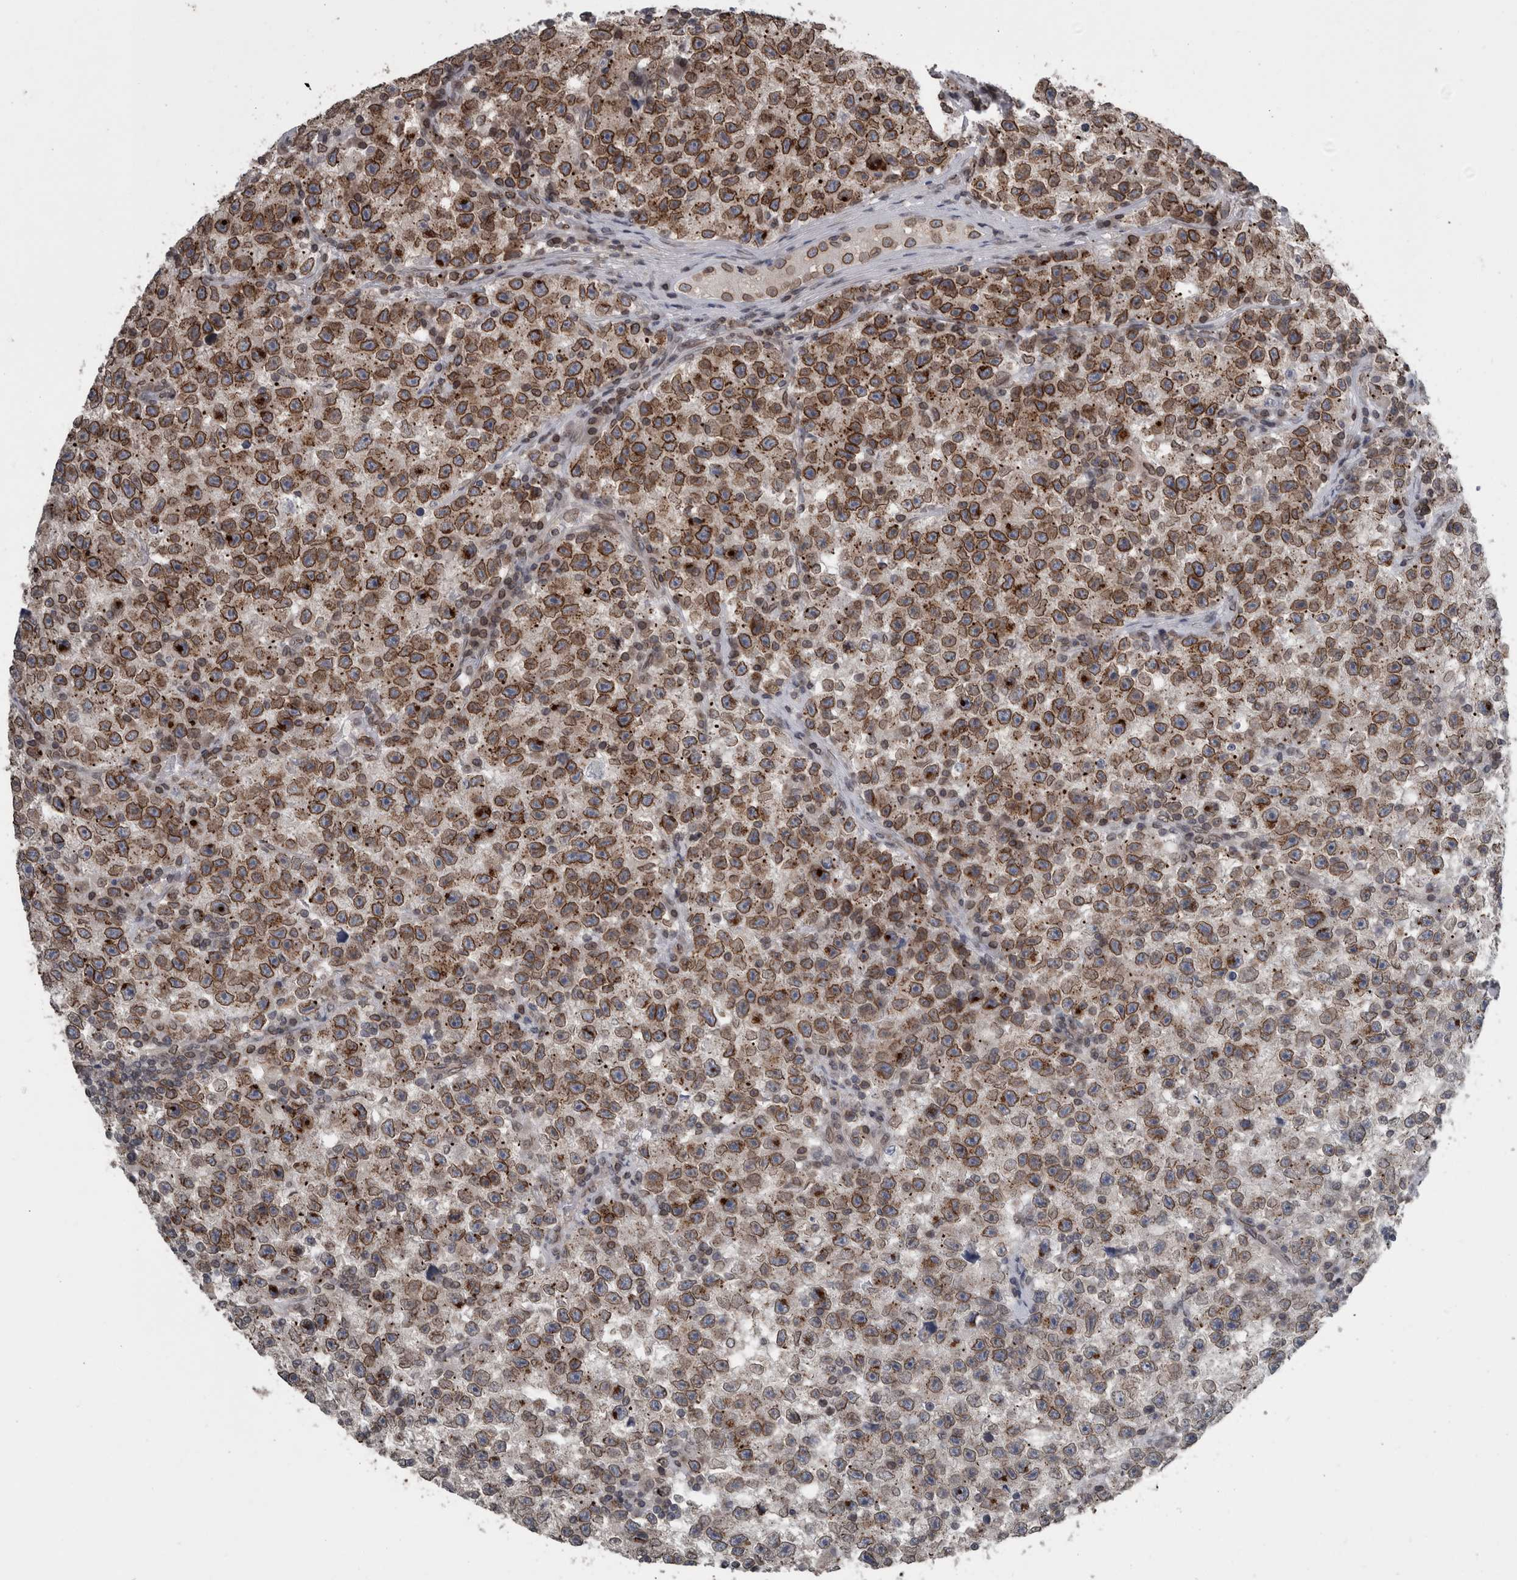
{"staining": {"intensity": "strong", "quantity": ">75%", "location": "cytoplasmic/membranous,nuclear"}, "tissue": "testis cancer", "cell_type": "Tumor cells", "image_type": "cancer", "snomed": [{"axis": "morphology", "description": "Seminoma, NOS"}, {"axis": "topography", "description": "Testis"}], "caption": "Immunohistochemistry photomicrograph of human testis cancer (seminoma) stained for a protein (brown), which demonstrates high levels of strong cytoplasmic/membranous and nuclear expression in about >75% of tumor cells.", "gene": "RANBP2", "patient": {"sex": "male", "age": 22}}